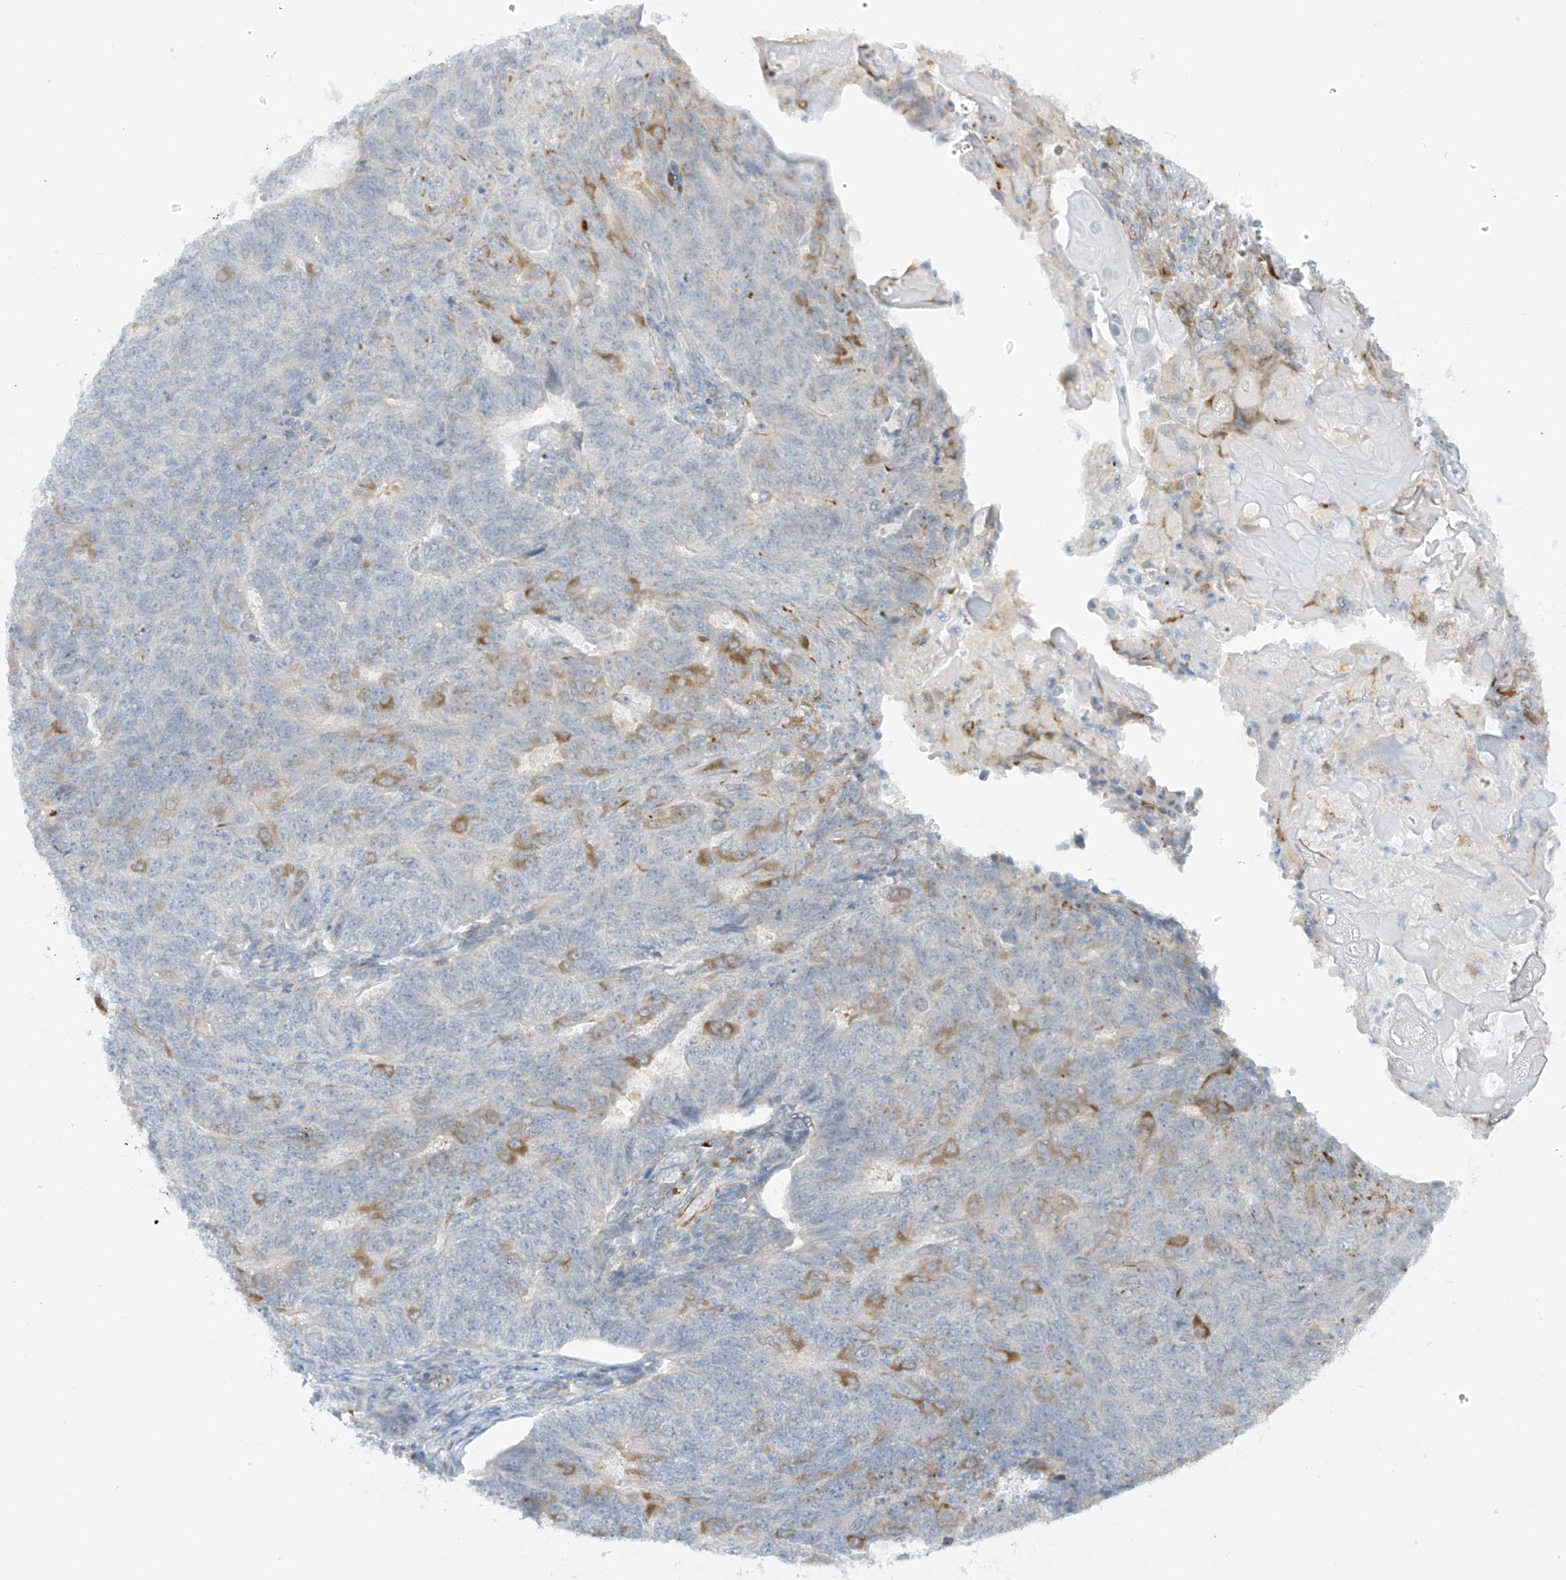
{"staining": {"intensity": "moderate", "quantity": "<25%", "location": "cytoplasmic/membranous"}, "tissue": "endometrial cancer", "cell_type": "Tumor cells", "image_type": "cancer", "snomed": [{"axis": "morphology", "description": "Adenocarcinoma, NOS"}, {"axis": "topography", "description": "Endometrium"}], "caption": "The photomicrograph shows staining of endometrial adenocarcinoma, revealing moderate cytoplasmic/membranous protein expression (brown color) within tumor cells. The protein is stained brown, and the nuclei are stained in blue (DAB IHC with brightfield microscopy, high magnification).", "gene": "HS6ST2", "patient": {"sex": "female", "age": 32}}